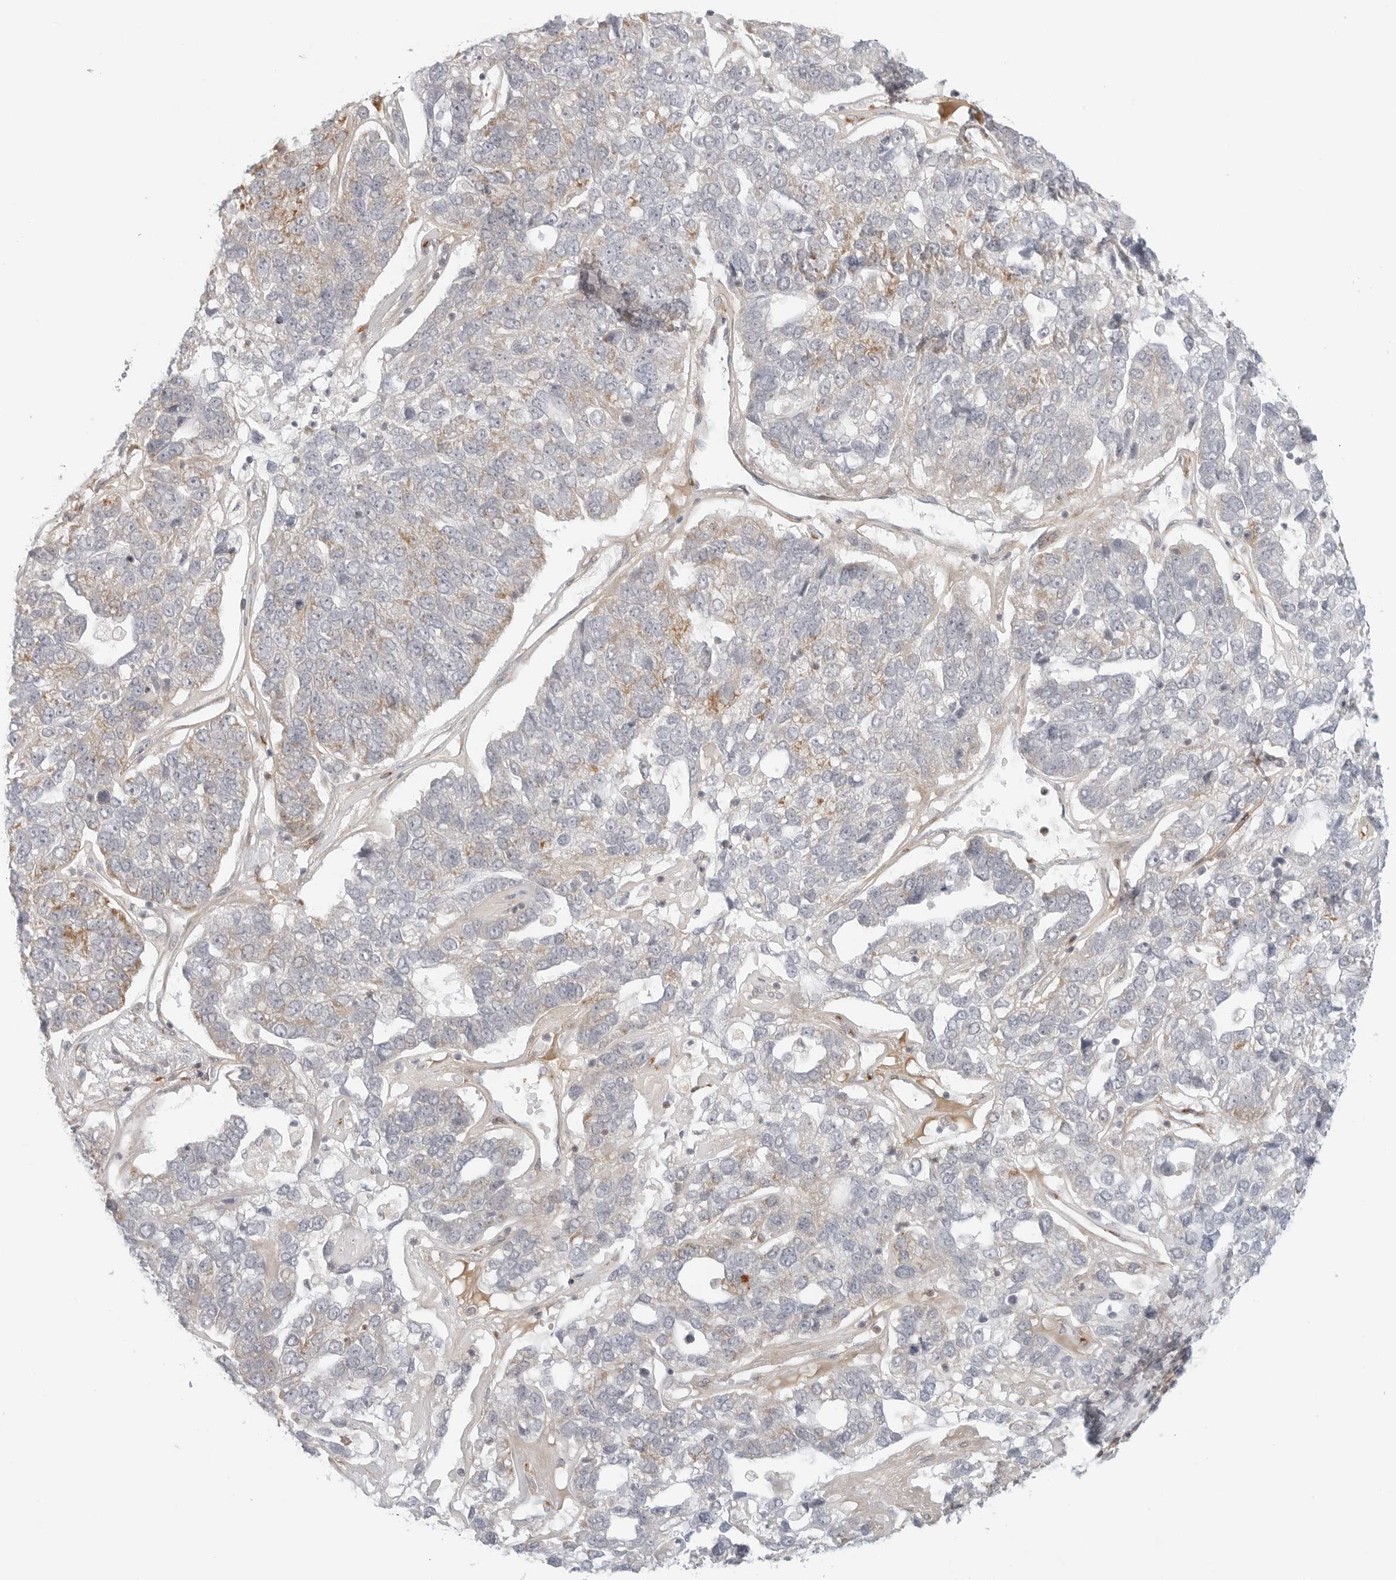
{"staining": {"intensity": "negative", "quantity": "none", "location": "none"}, "tissue": "pancreatic cancer", "cell_type": "Tumor cells", "image_type": "cancer", "snomed": [{"axis": "morphology", "description": "Adenocarcinoma, NOS"}, {"axis": "topography", "description": "Pancreas"}], "caption": "Immunohistochemistry (IHC) of human pancreatic cancer (adenocarcinoma) displays no expression in tumor cells. (DAB (3,3'-diaminobenzidine) immunohistochemistry (IHC), high magnification).", "gene": "C1QTNF1", "patient": {"sex": "female", "age": 61}}